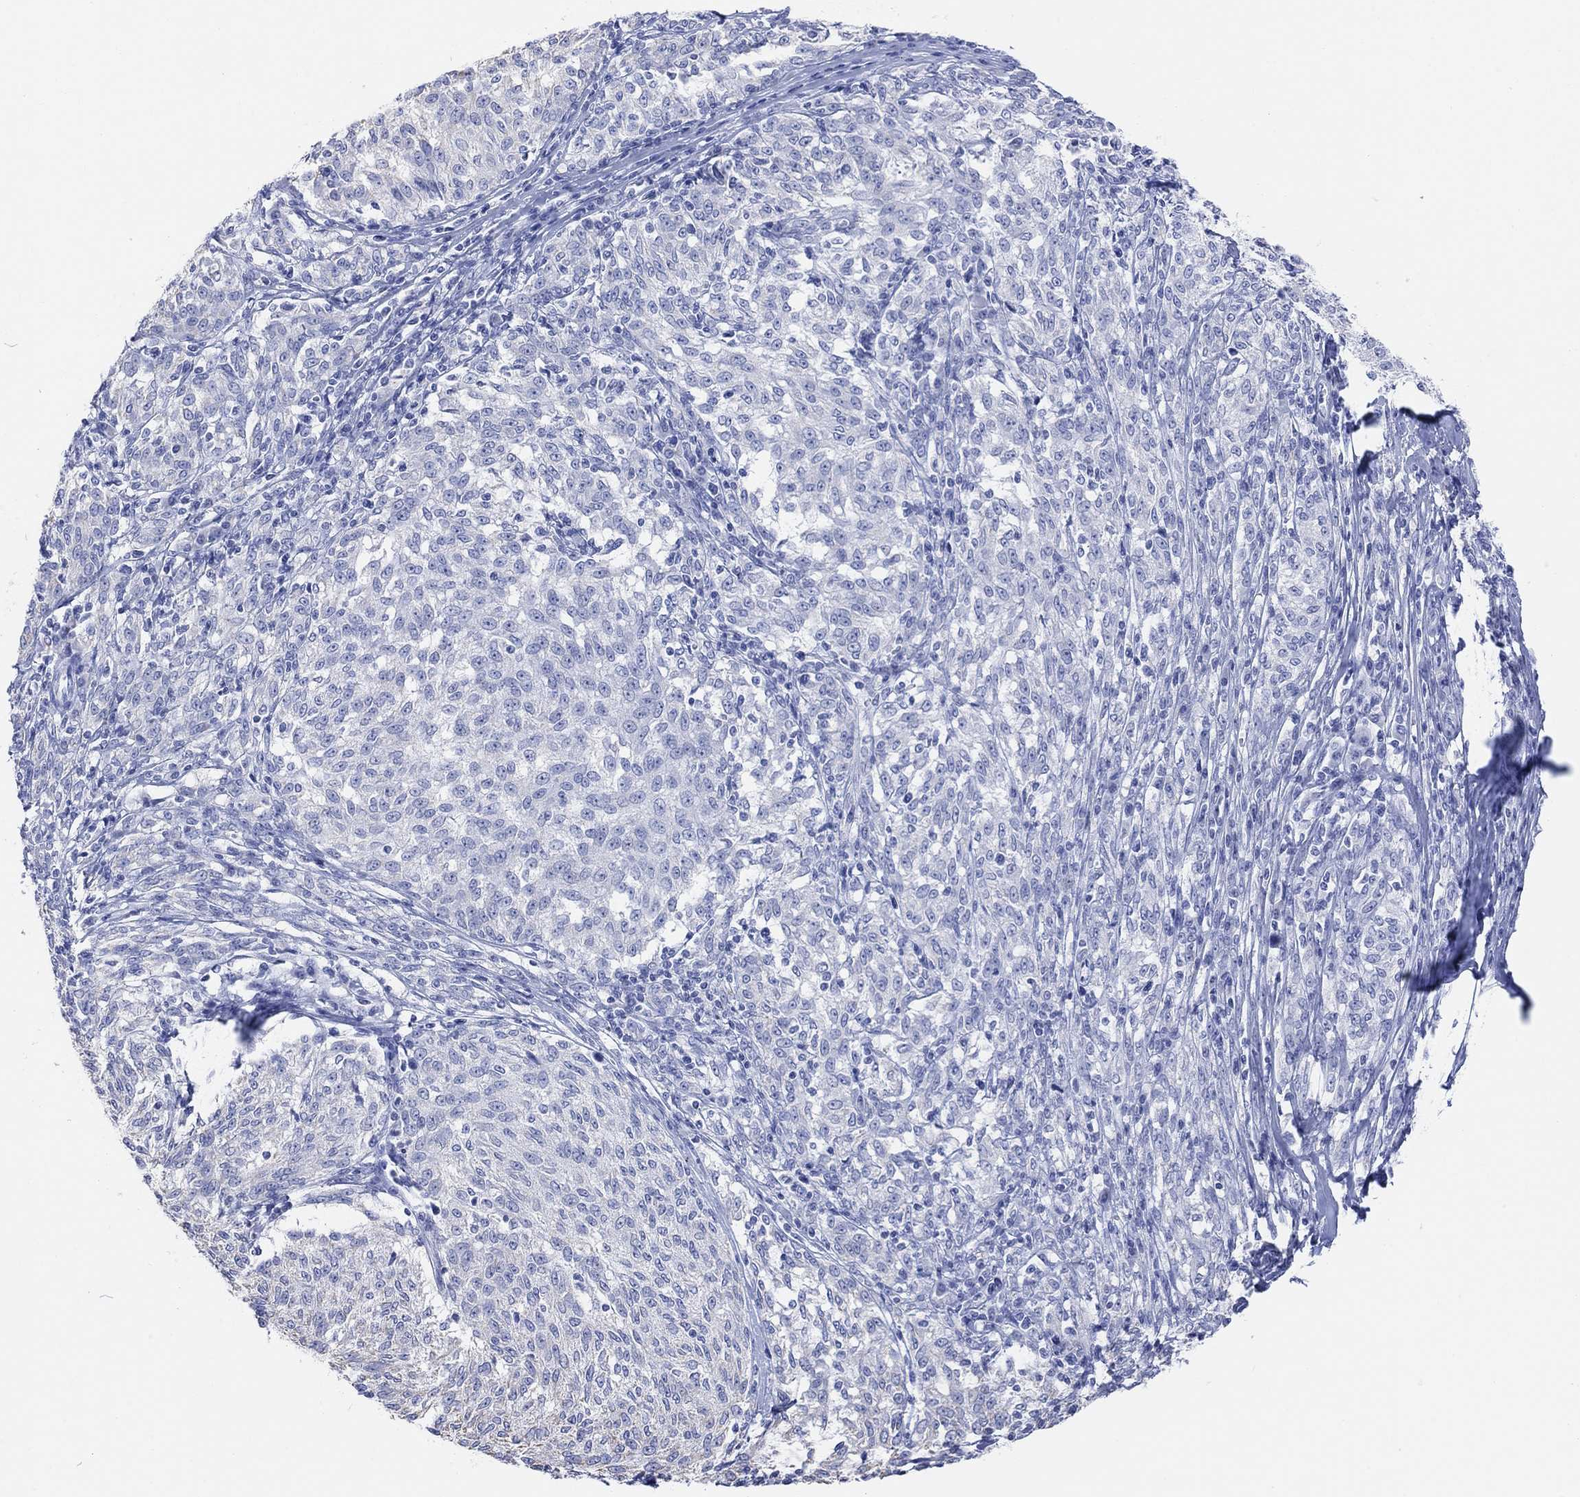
{"staining": {"intensity": "negative", "quantity": "none", "location": "none"}, "tissue": "melanoma", "cell_type": "Tumor cells", "image_type": "cancer", "snomed": [{"axis": "morphology", "description": "Malignant melanoma, NOS"}, {"axis": "topography", "description": "Skin"}], "caption": "An IHC photomicrograph of melanoma is shown. There is no staining in tumor cells of melanoma.", "gene": "SYT12", "patient": {"sex": "female", "age": 72}}